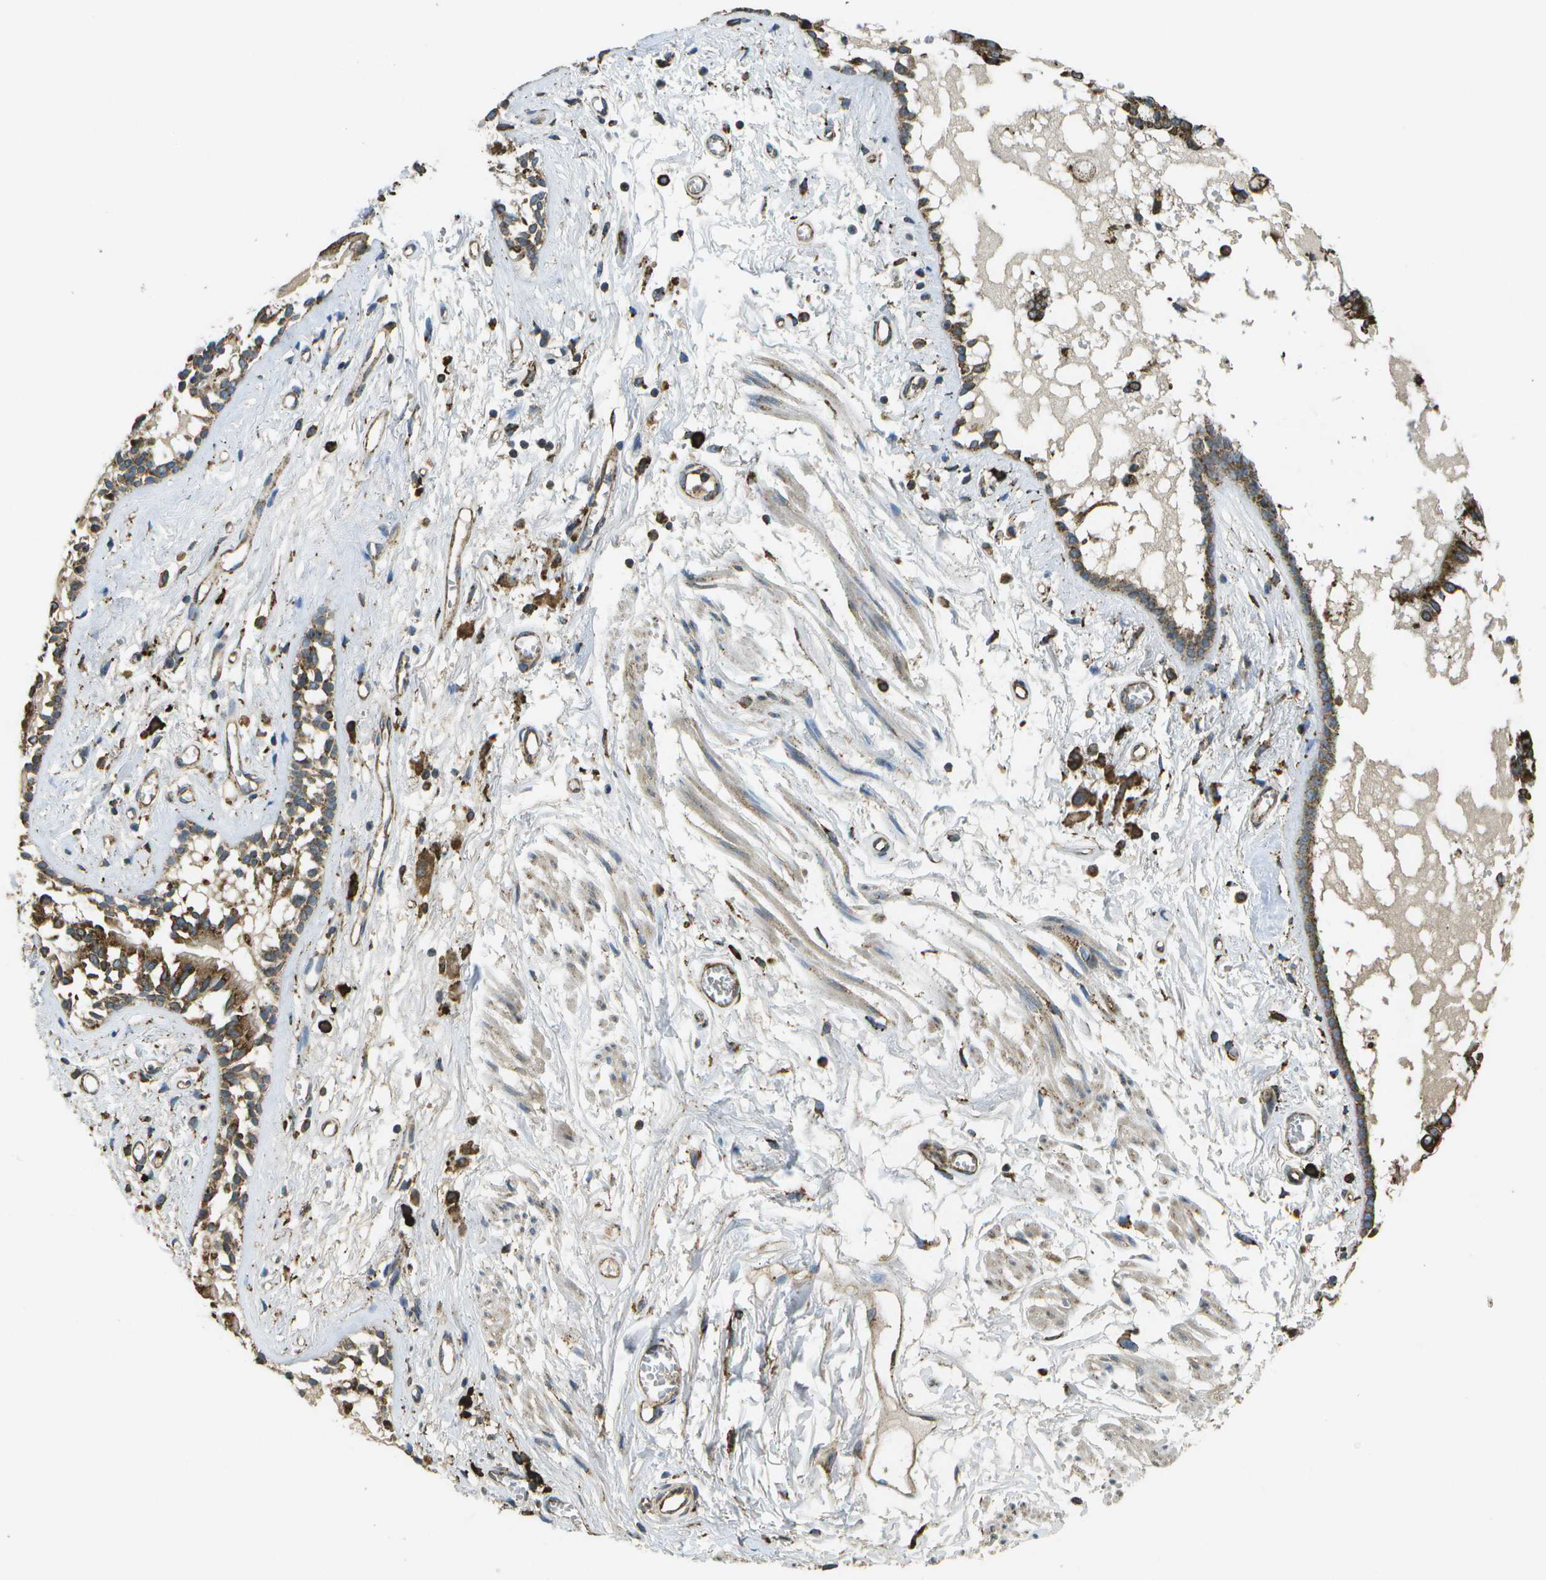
{"staining": {"intensity": "strong", "quantity": ">75%", "location": "cytoplasmic/membranous"}, "tissue": "bronchus", "cell_type": "Respiratory epithelial cells", "image_type": "normal", "snomed": [{"axis": "morphology", "description": "Normal tissue, NOS"}, {"axis": "morphology", "description": "Inflammation, NOS"}, {"axis": "topography", "description": "Cartilage tissue"}, {"axis": "topography", "description": "Lung"}], "caption": "Immunohistochemistry (IHC) staining of benign bronchus, which exhibits high levels of strong cytoplasmic/membranous positivity in about >75% of respiratory epithelial cells indicating strong cytoplasmic/membranous protein staining. The staining was performed using DAB (3,3'-diaminobenzidine) (brown) for protein detection and nuclei were counterstained in hematoxylin (blue).", "gene": "PDIA4", "patient": {"sex": "male", "age": 71}}